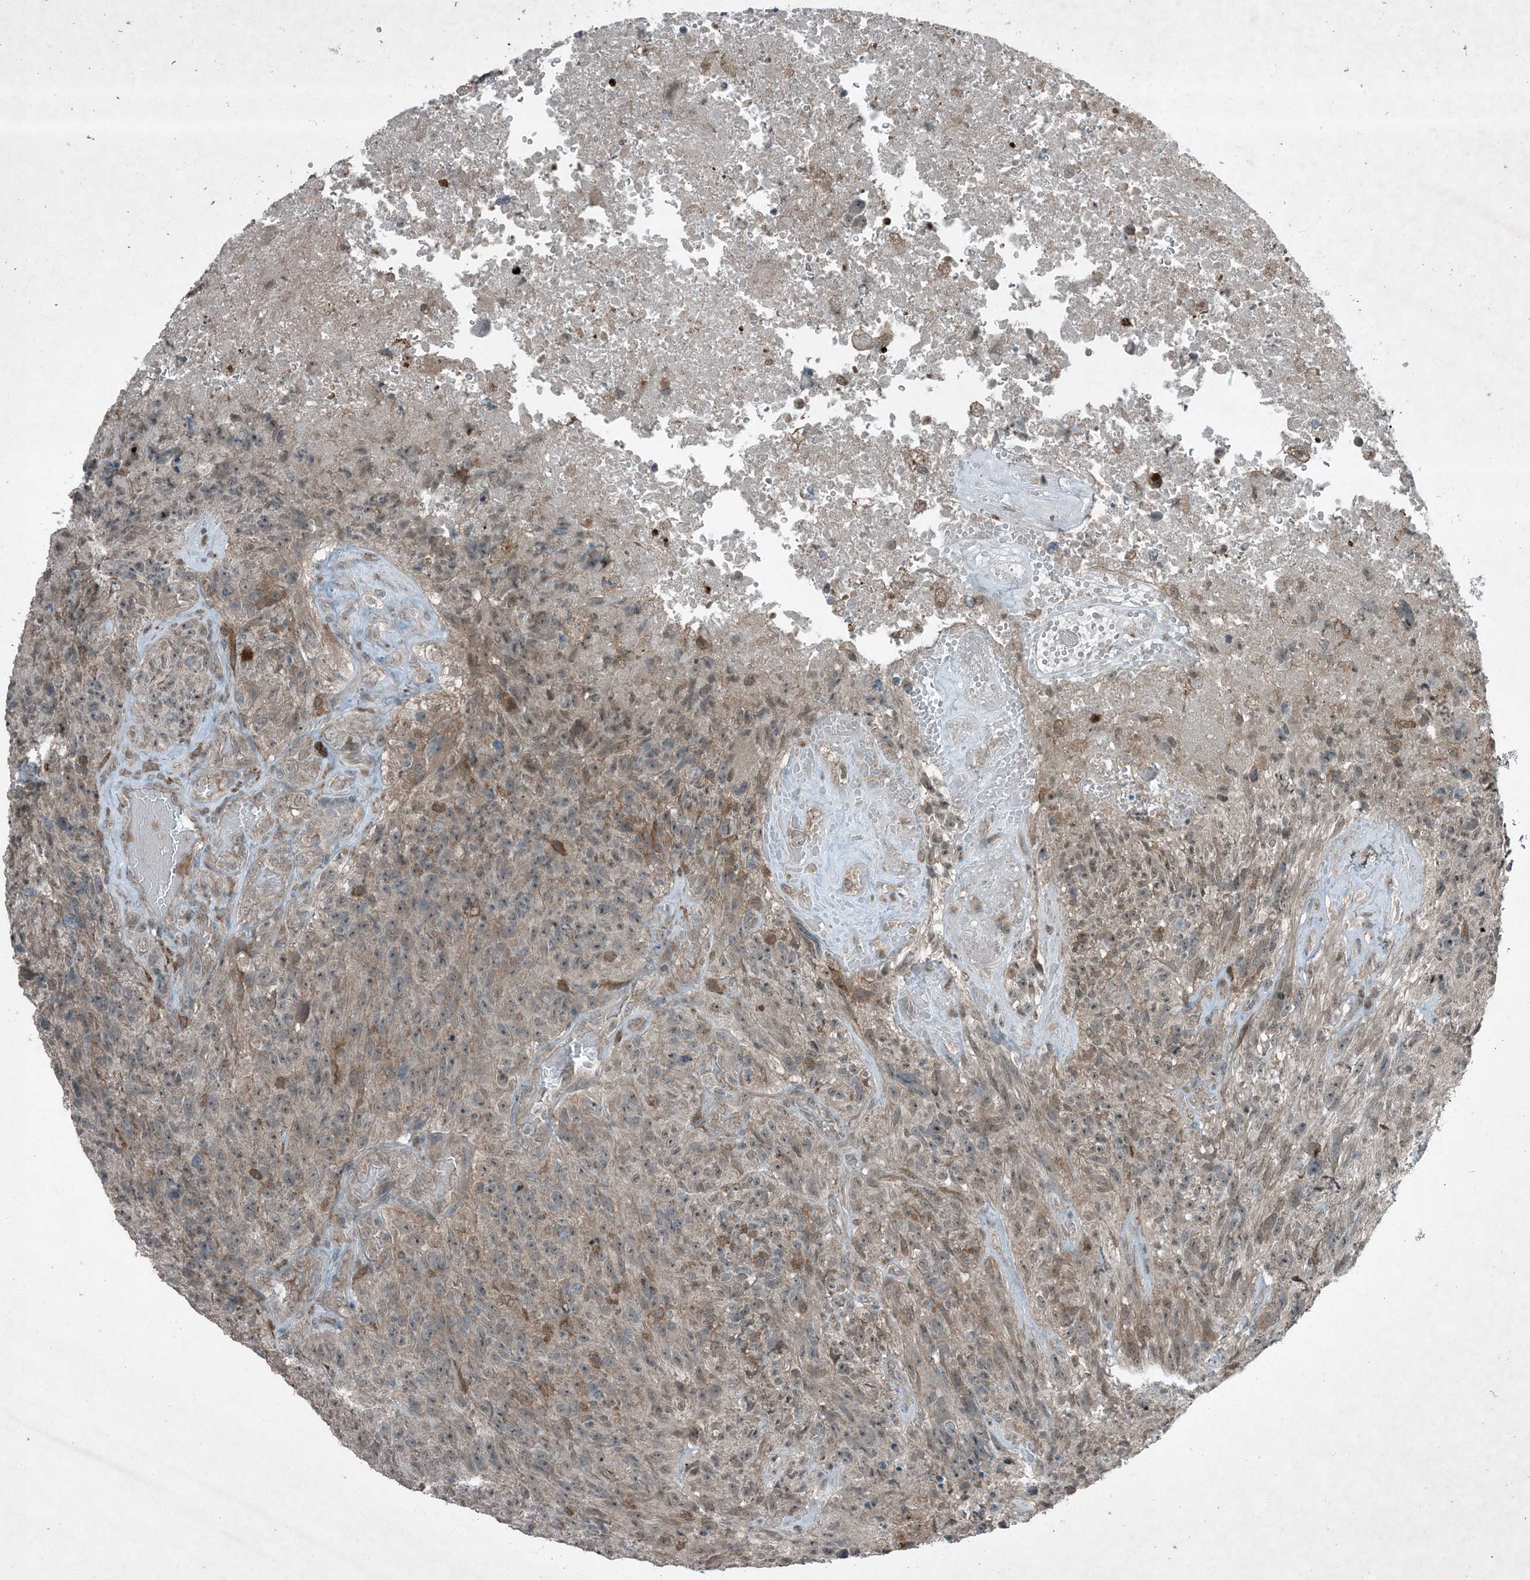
{"staining": {"intensity": "negative", "quantity": "none", "location": "none"}, "tissue": "glioma", "cell_type": "Tumor cells", "image_type": "cancer", "snomed": [{"axis": "morphology", "description": "Glioma, malignant, High grade"}, {"axis": "topography", "description": "Brain"}], "caption": "DAB (3,3'-diaminobenzidine) immunohistochemical staining of human malignant glioma (high-grade) reveals no significant positivity in tumor cells. (DAB (3,3'-diaminobenzidine) immunohistochemistry (IHC) with hematoxylin counter stain).", "gene": "MDN1", "patient": {"sex": "male", "age": 69}}